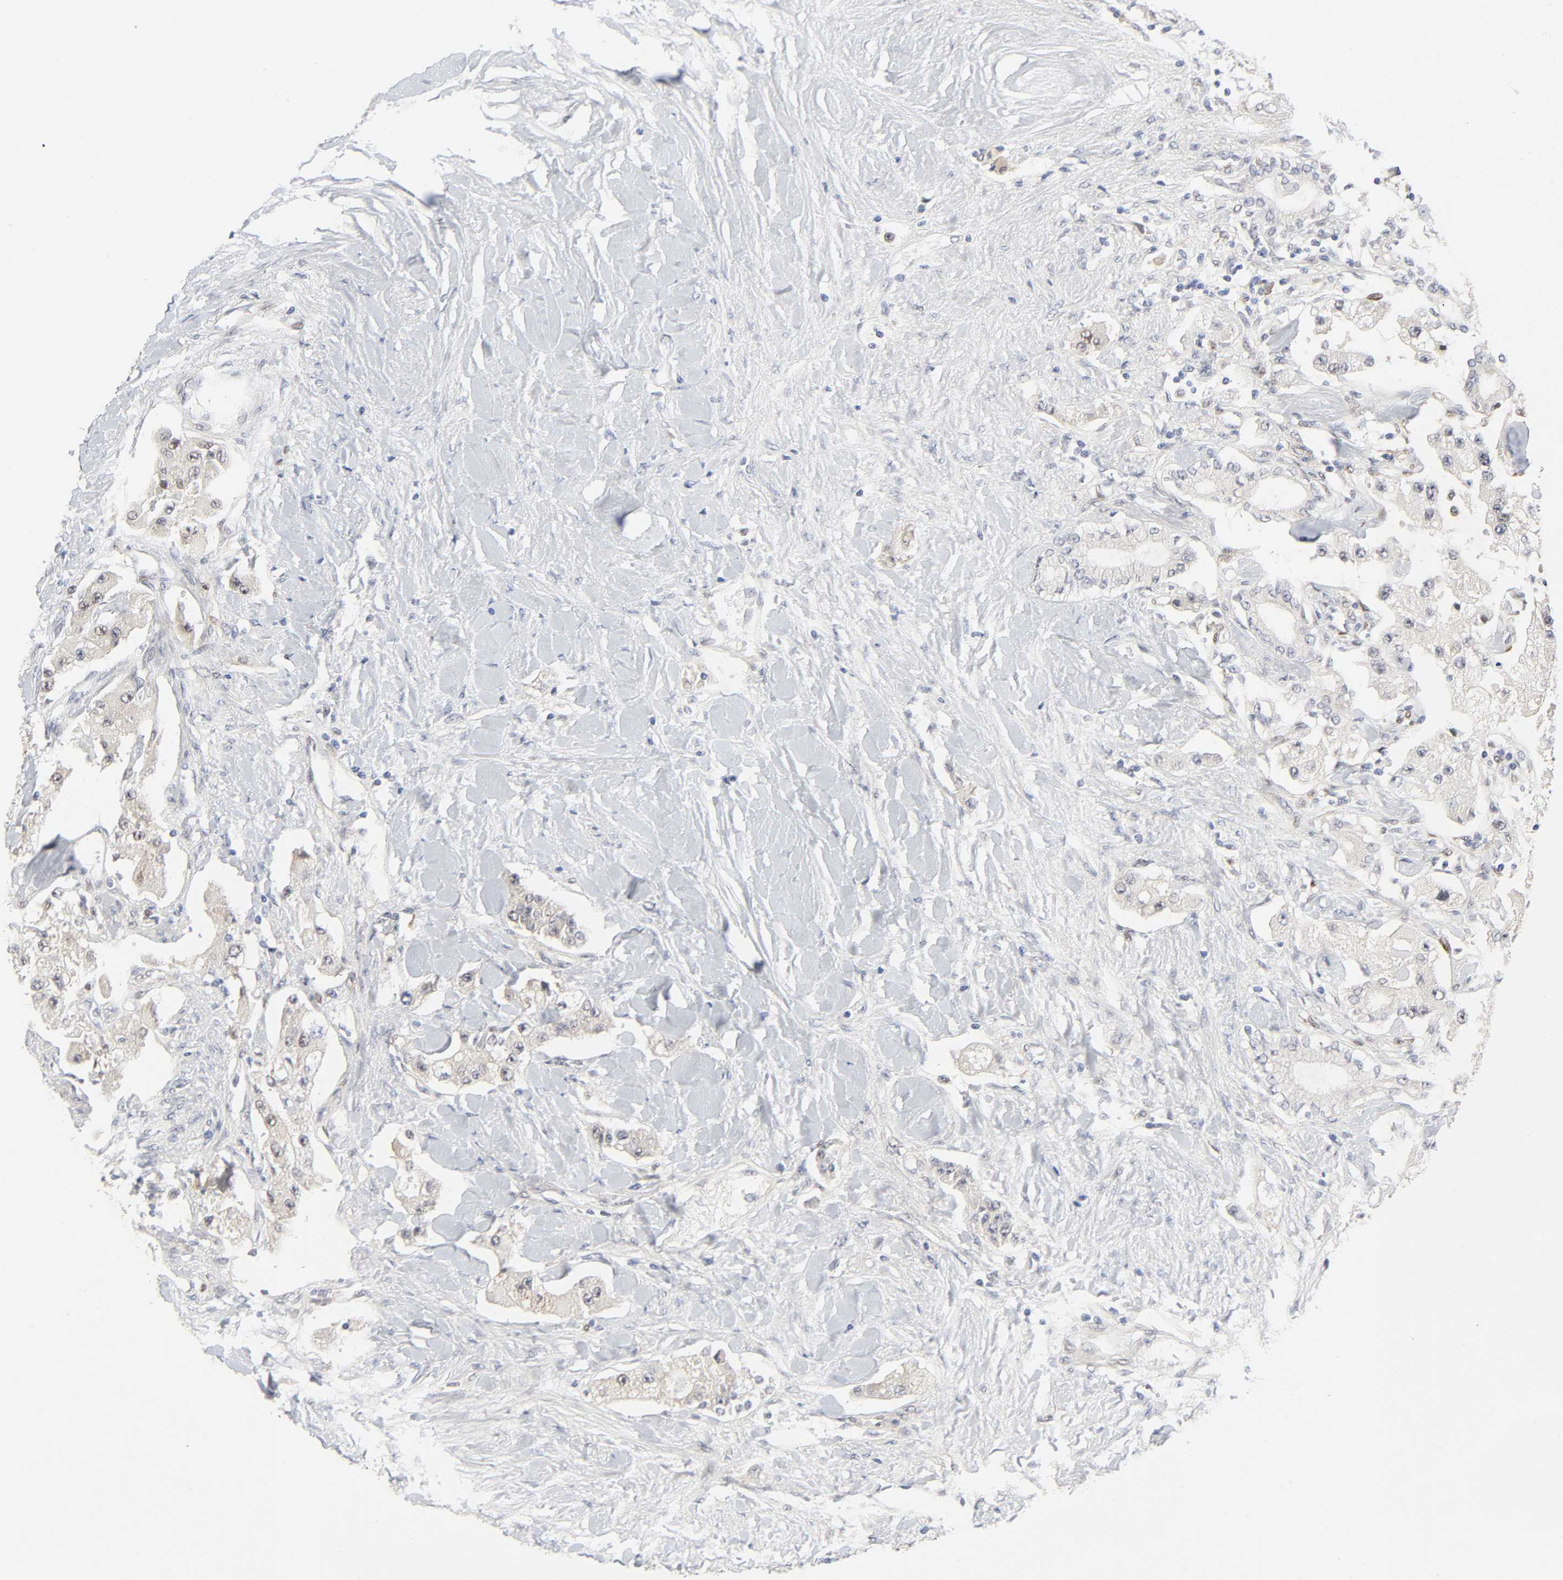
{"staining": {"intensity": "weak", "quantity": "25%-75%", "location": "cytoplasmic/membranous"}, "tissue": "carcinoid", "cell_type": "Tumor cells", "image_type": "cancer", "snomed": [{"axis": "morphology", "description": "Carcinoid, malignant, NOS"}, {"axis": "topography", "description": "Pancreas"}], "caption": "The histopathology image shows staining of malignant carcinoid, revealing weak cytoplasmic/membranous protein expression (brown color) within tumor cells. (Stains: DAB in brown, nuclei in blue, Microscopy: brightfield microscopy at high magnification).", "gene": "PTEN", "patient": {"sex": "male", "age": 41}}